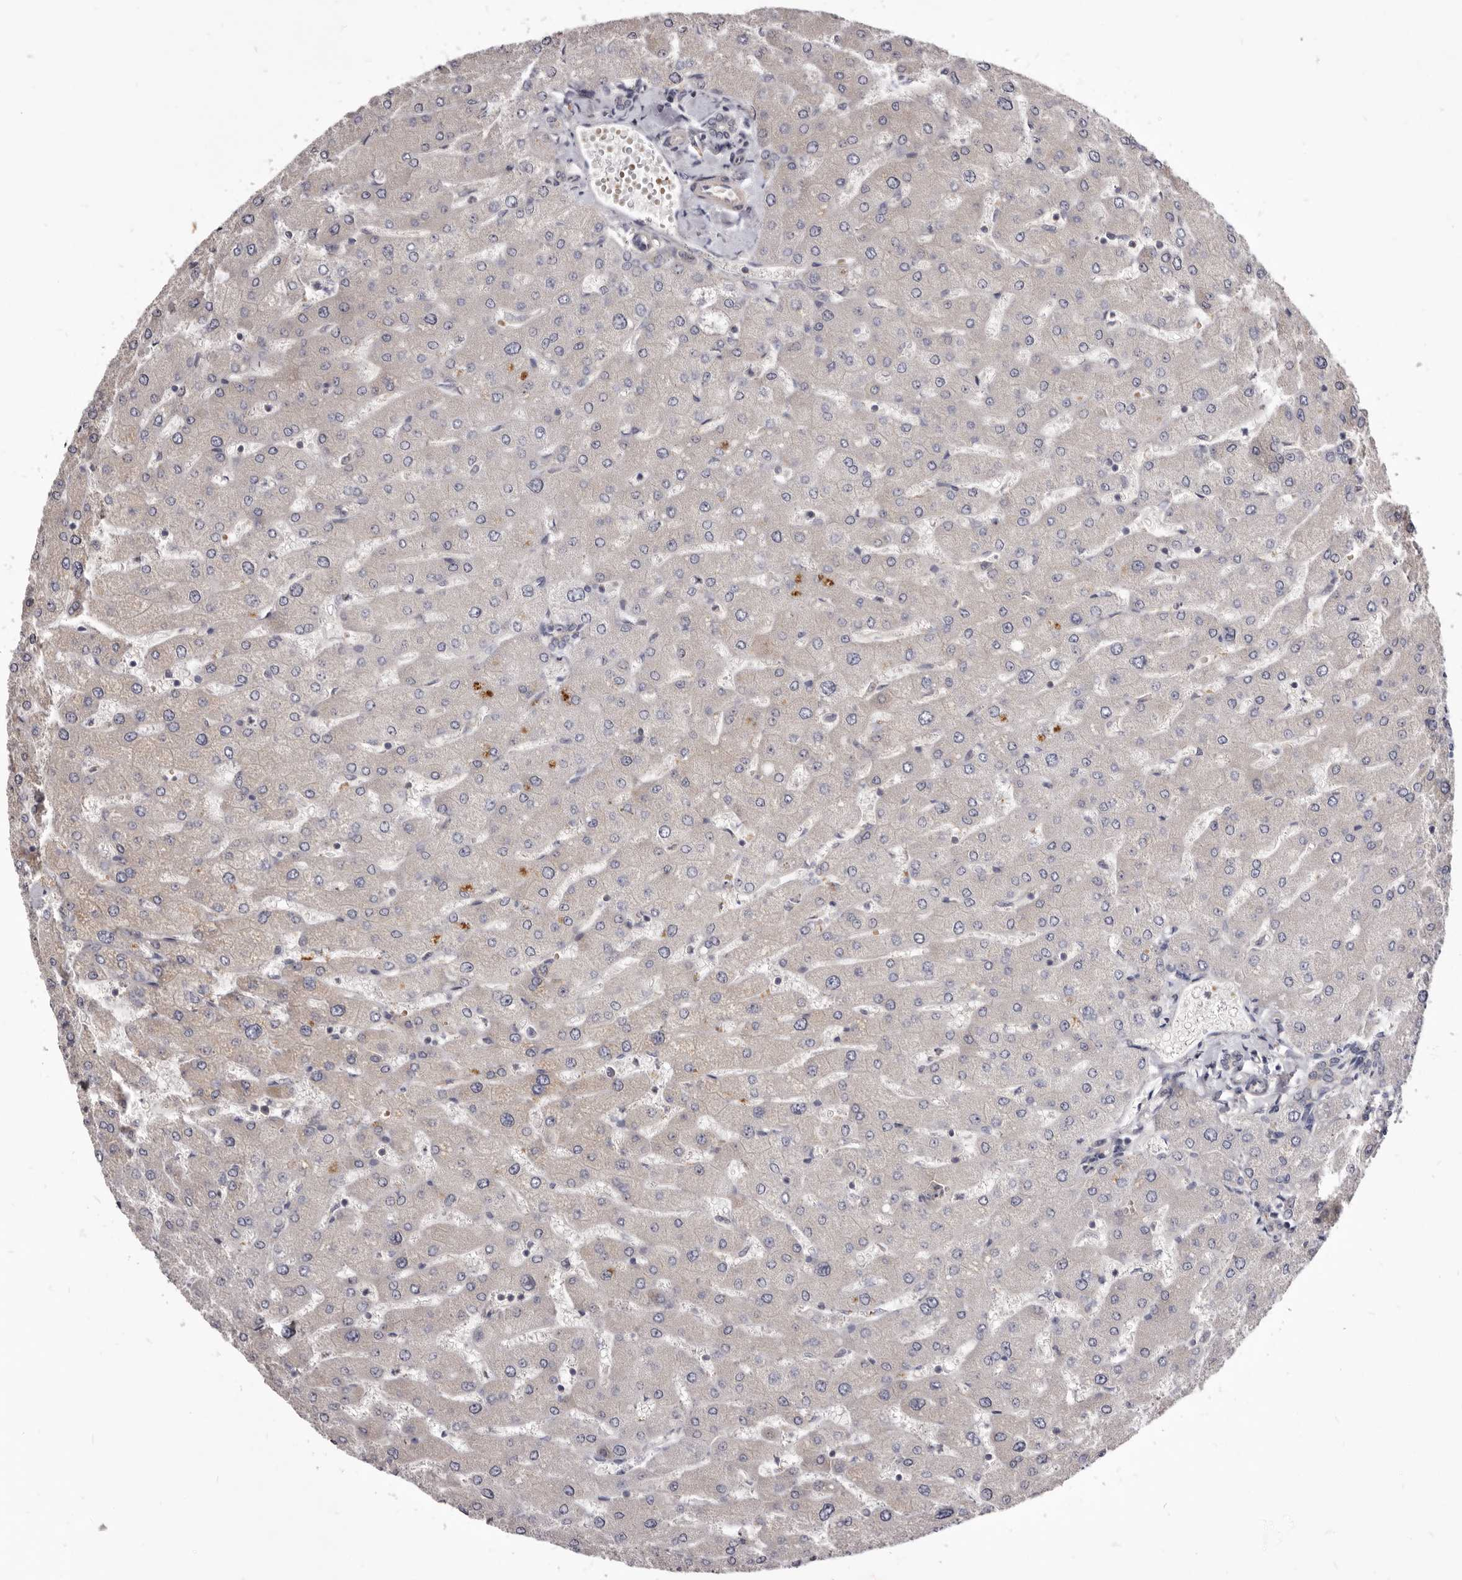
{"staining": {"intensity": "negative", "quantity": "none", "location": "none"}, "tissue": "liver", "cell_type": "Cholangiocytes", "image_type": "normal", "snomed": [{"axis": "morphology", "description": "Normal tissue, NOS"}, {"axis": "topography", "description": "Liver"}], "caption": "DAB immunohistochemical staining of normal liver shows no significant positivity in cholangiocytes. (DAB (3,3'-diaminobenzidine) immunohistochemistry, high magnification).", "gene": "FAS", "patient": {"sex": "male", "age": 55}}